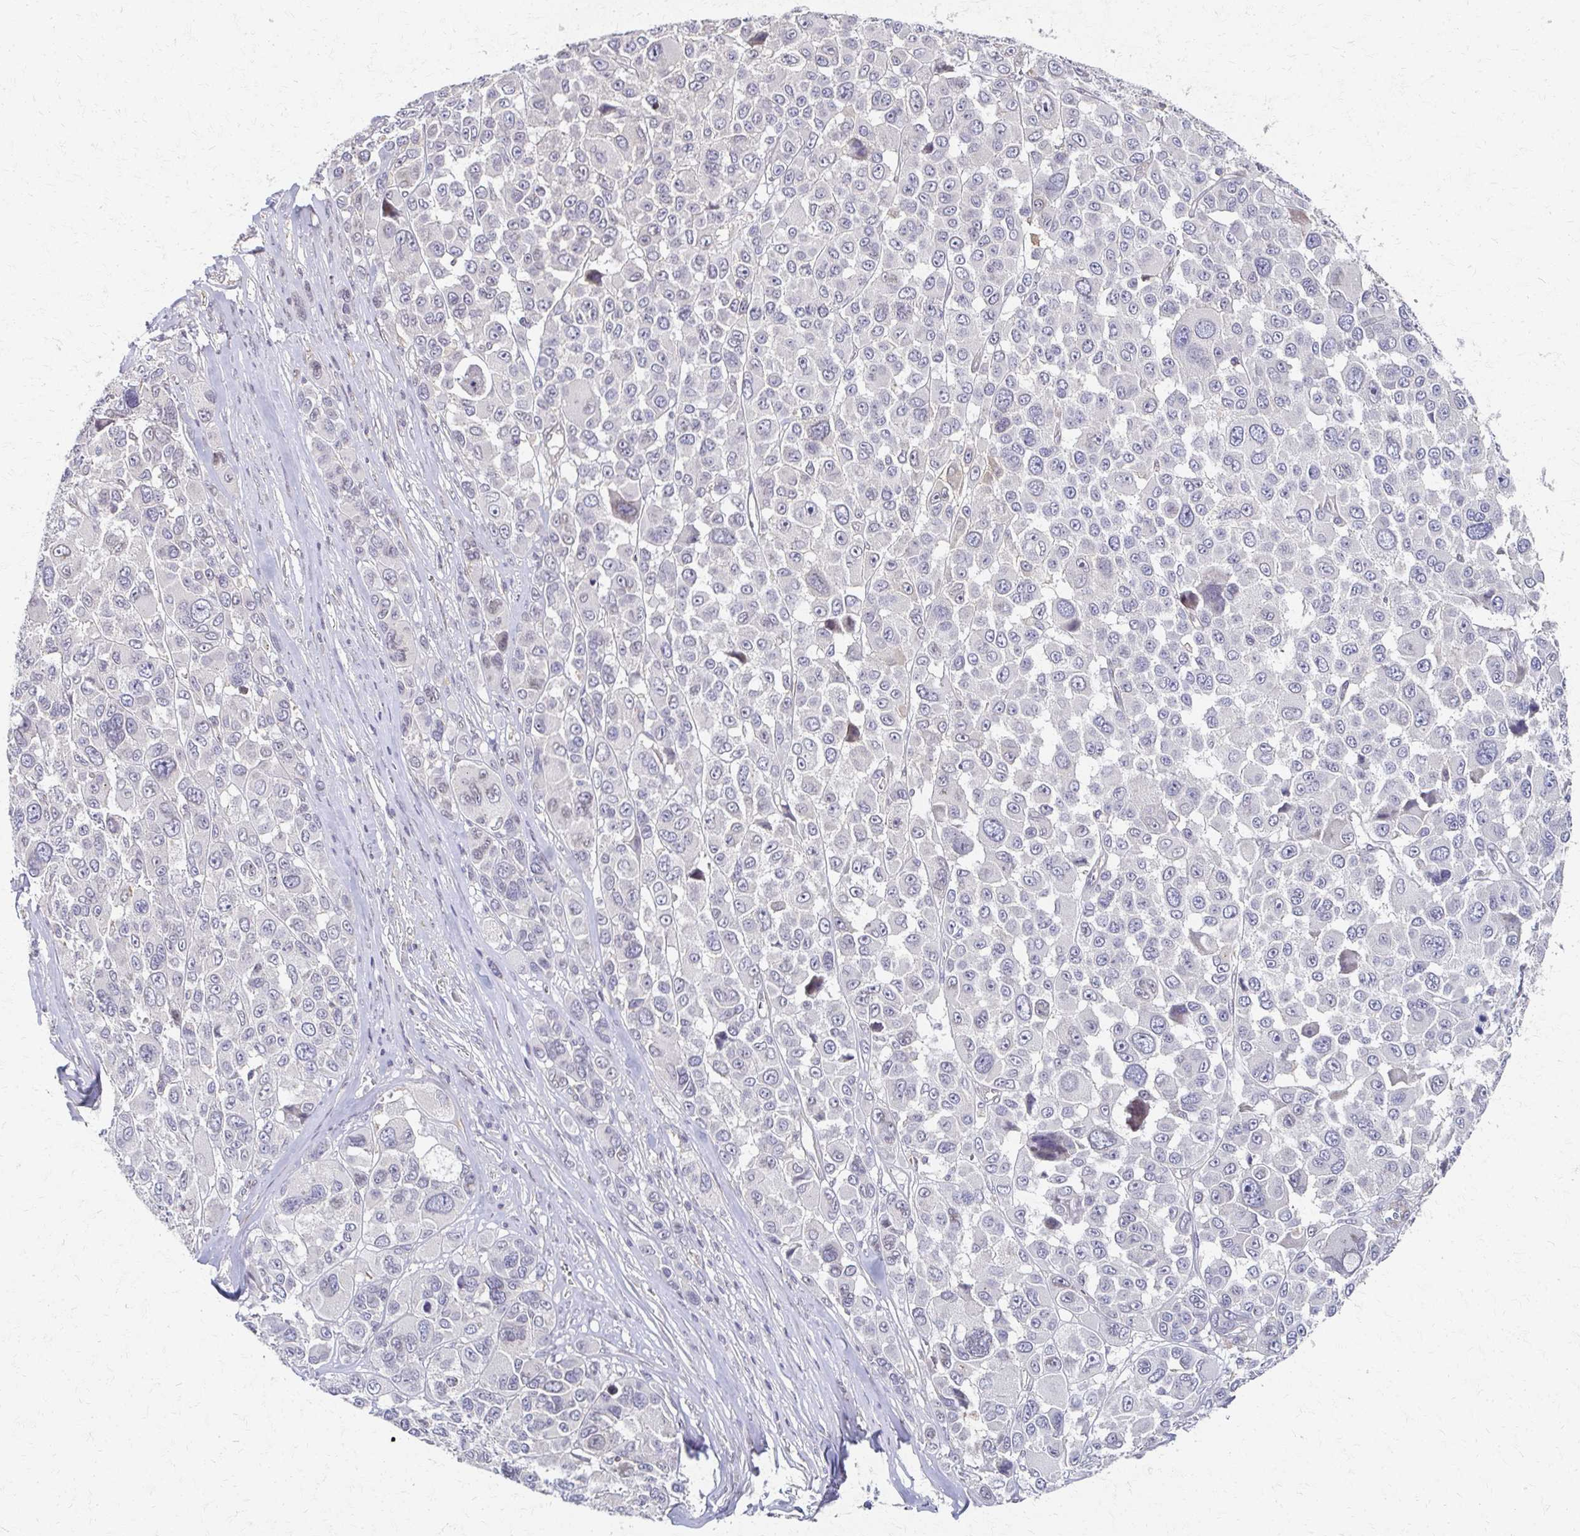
{"staining": {"intensity": "negative", "quantity": "none", "location": "none"}, "tissue": "melanoma", "cell_type": "Tumor cells", "image_type": "cancer", "snomed": [{"axis": "morphology", "description": "Malignant melanoma, NOS"}, {"axis": "topography", "description": "Skin"}], "caption": "Immunohistochemistry of human malignant melanoma demonstrates no positivity in tumor cells. Nuclei are stained in blue.", "gene": "EOLA2", "patient": {"sex": "female", "age": 66}}